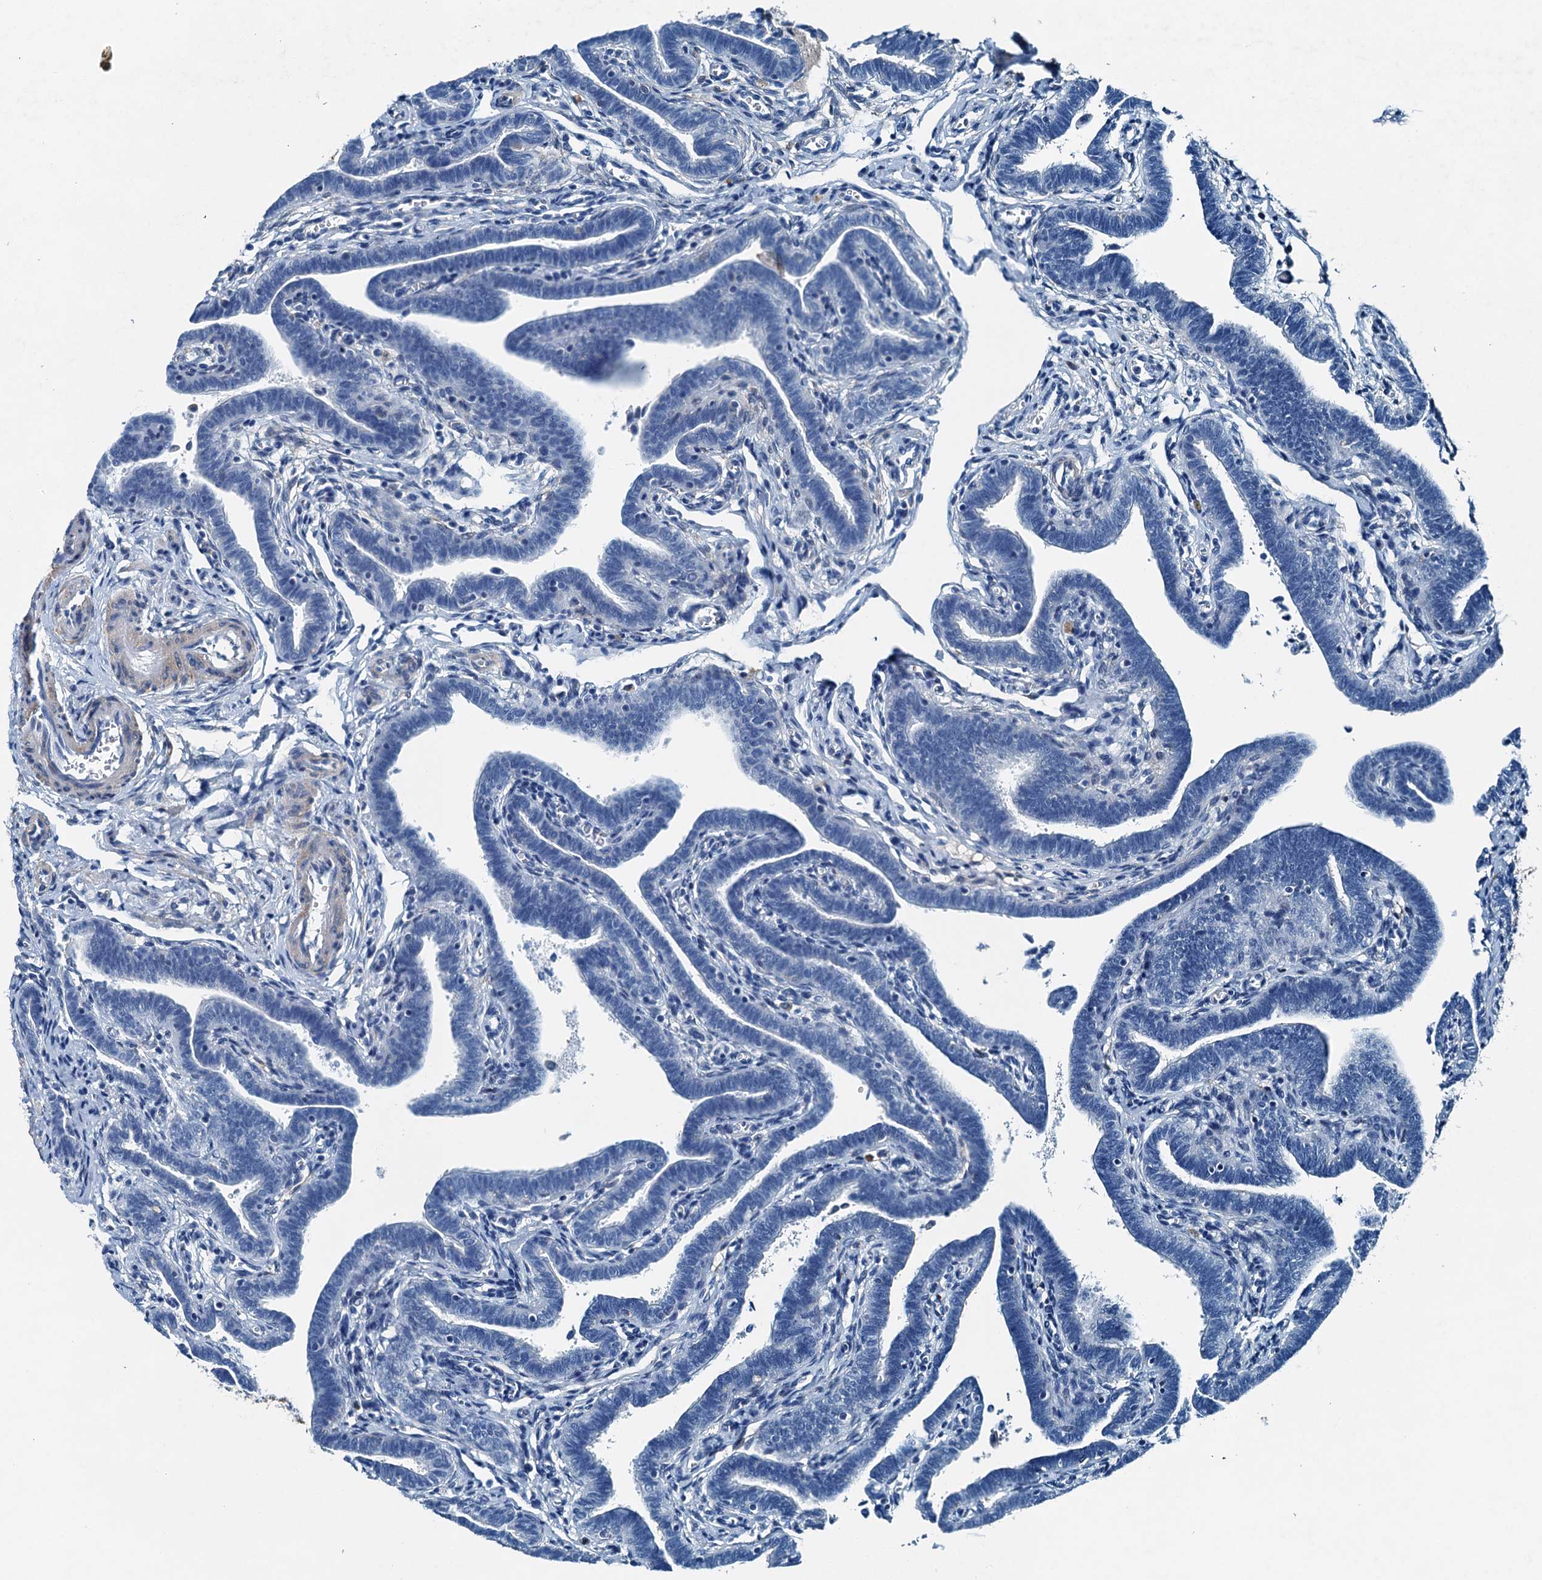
{"staining": {"intensity": "negative", "quantity": "none", "location": "none"}, "tissue": "fallopian tube", "cell_type": "Glandular cells", "image_type": "normal", "snomed": [{"axis": "morphology", "description": "Normal tissue, NOS"}, {"axis": "topography", "description": "Fallopian tube"}], "caption": "Immunohistochemistry micrograph of normal fallopian tube stained for a protein (brown), which demonstrates no staining in glandular cells. The staining was performed using DAB to visualize the protein expression in brown, while the nuclei were stained in blue with hematoxylin (Magnification: 20x).", "gene": "RAB3IL1", "patient": {"sex": "female", "age": 36}}